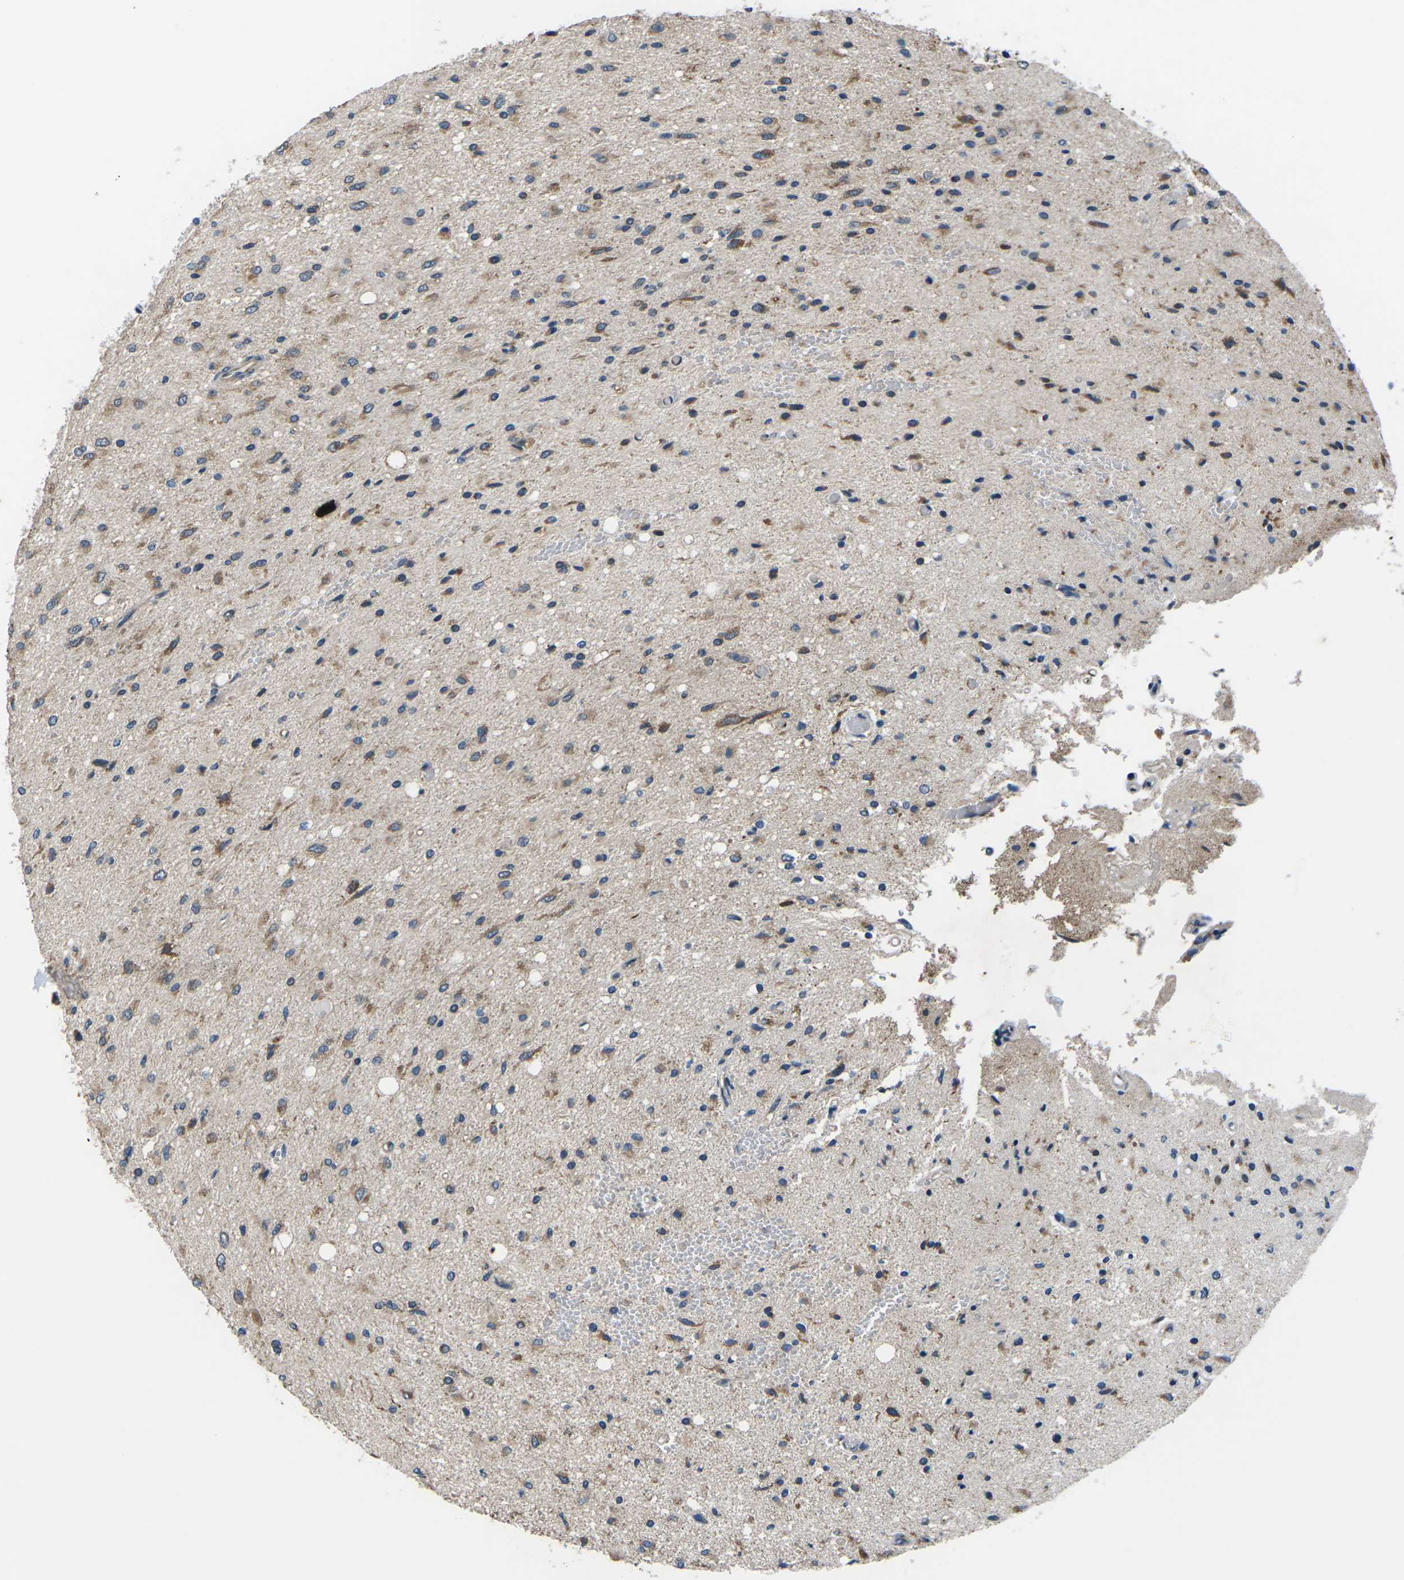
{"staining": {"intensity": "moderate", "quantity": ">75%", "location": "cytoplasmic/membranous"}, "tissue": "glioma", "cell_type": "Tumor cells", "image_type": "cancer", "snomed": [{"axis": "morphology", "description": "Glioma, malignant, Low grade"}, {"axis": "topography", "description": "Brain"}], "caption": "Immunohistochemical staining of malignant glioma (low-grade) shows moderate cytoplasmic/membranous protein staining in approximately >75% of tumor cells.", "gene": "GABRP", "patient": {"sex": "male", "age": 77}}